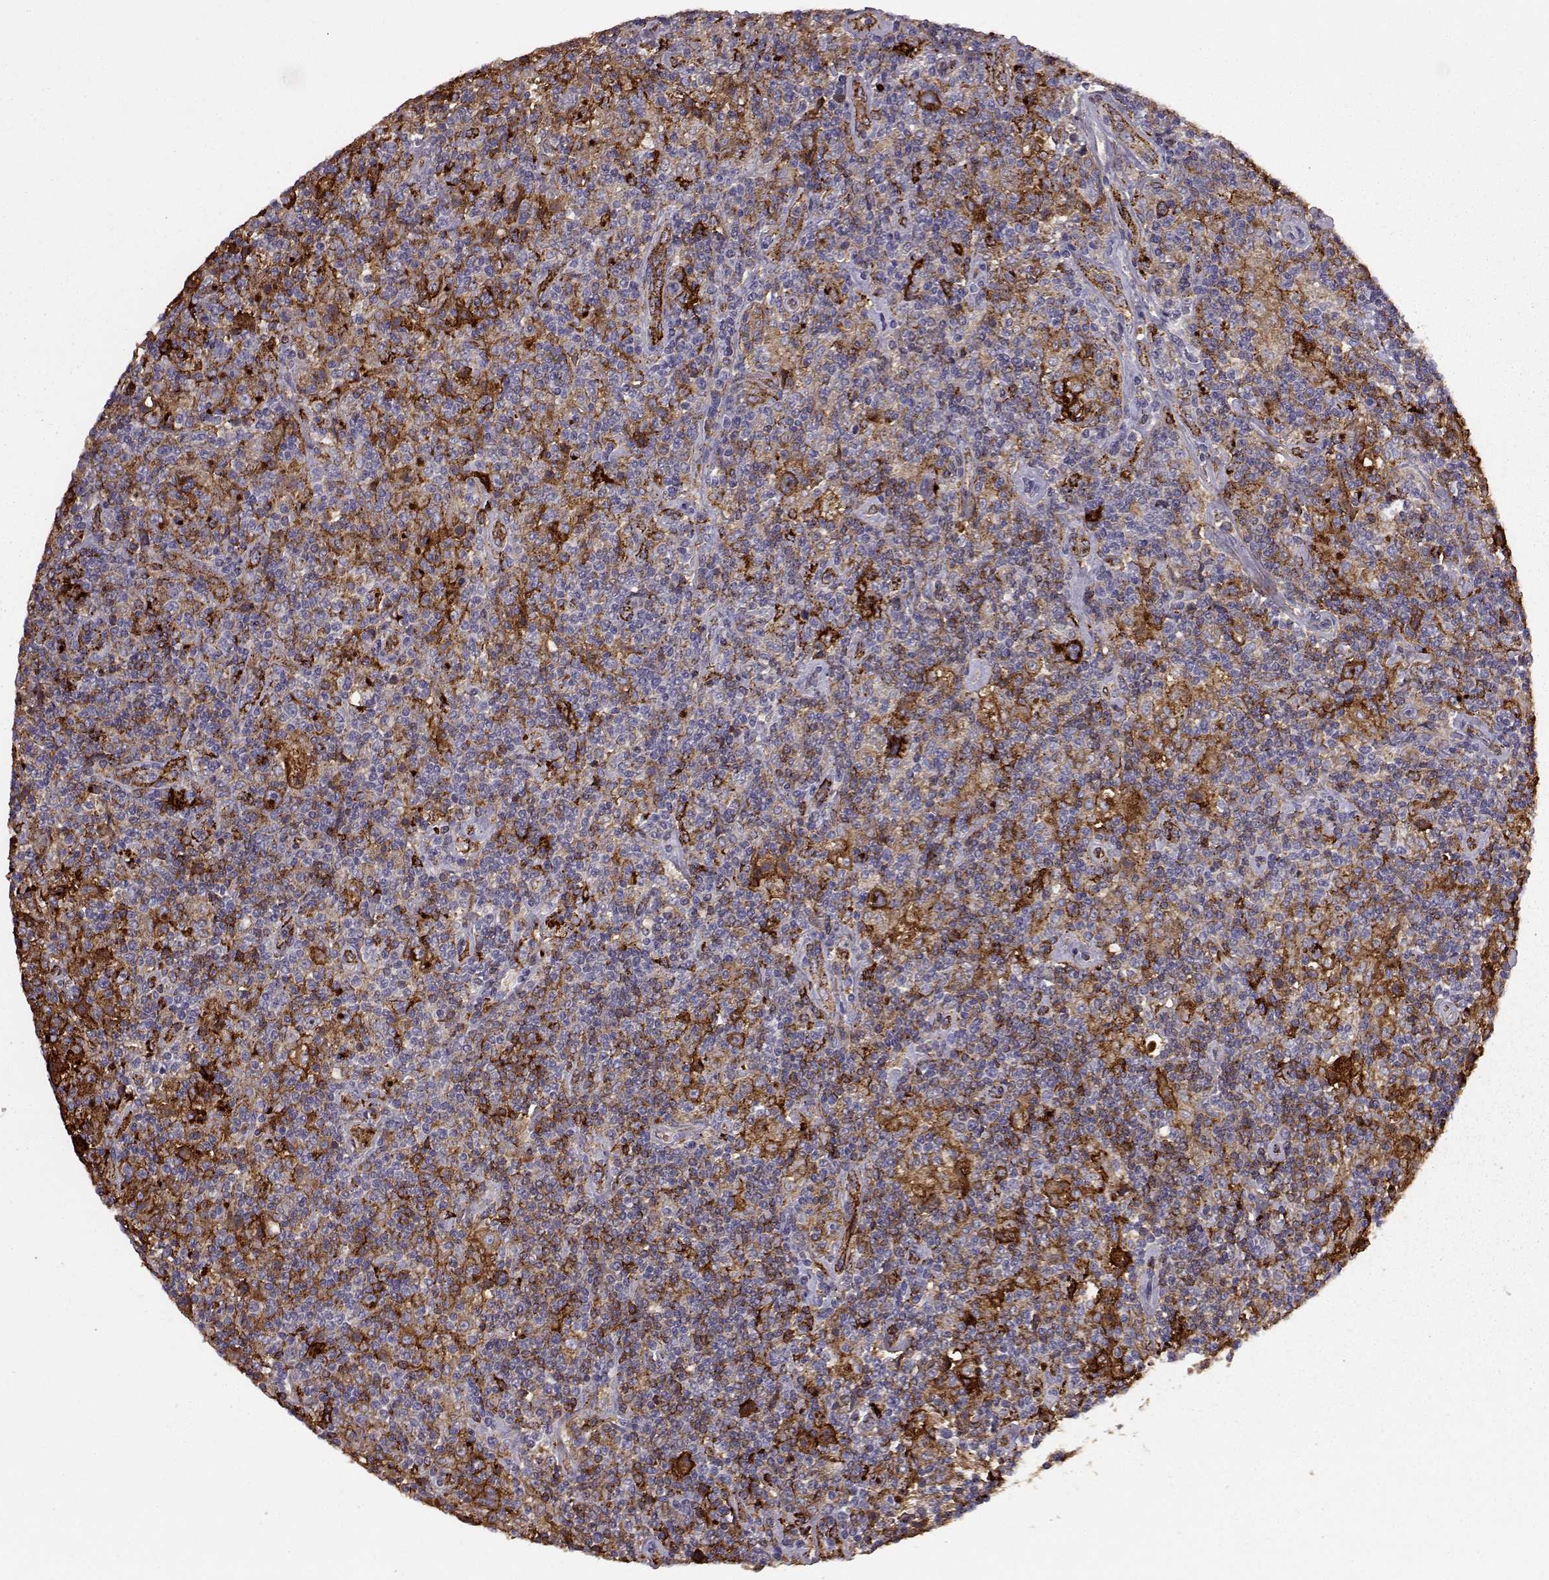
{"staining": {"intensity": "strong", "quantity": ">75%", "location": "cytoplasmic/membranous"}, "tissue": "lymphoma", "cell_type": "Tumor cells", "image_type": "cancer", "snomed": [{"axis": "morphology", "description": "Hodgkin's disease, NOS"}, {"axis": "topography", "description": "Lymph node"}], "caption": "Tumor cells demonstrate strong cytoplasmic/membranous expression in approximately >75% of cells in lymphoma.", "gene": "CCNF", "patient": {"sex": "male", "age": 70}}